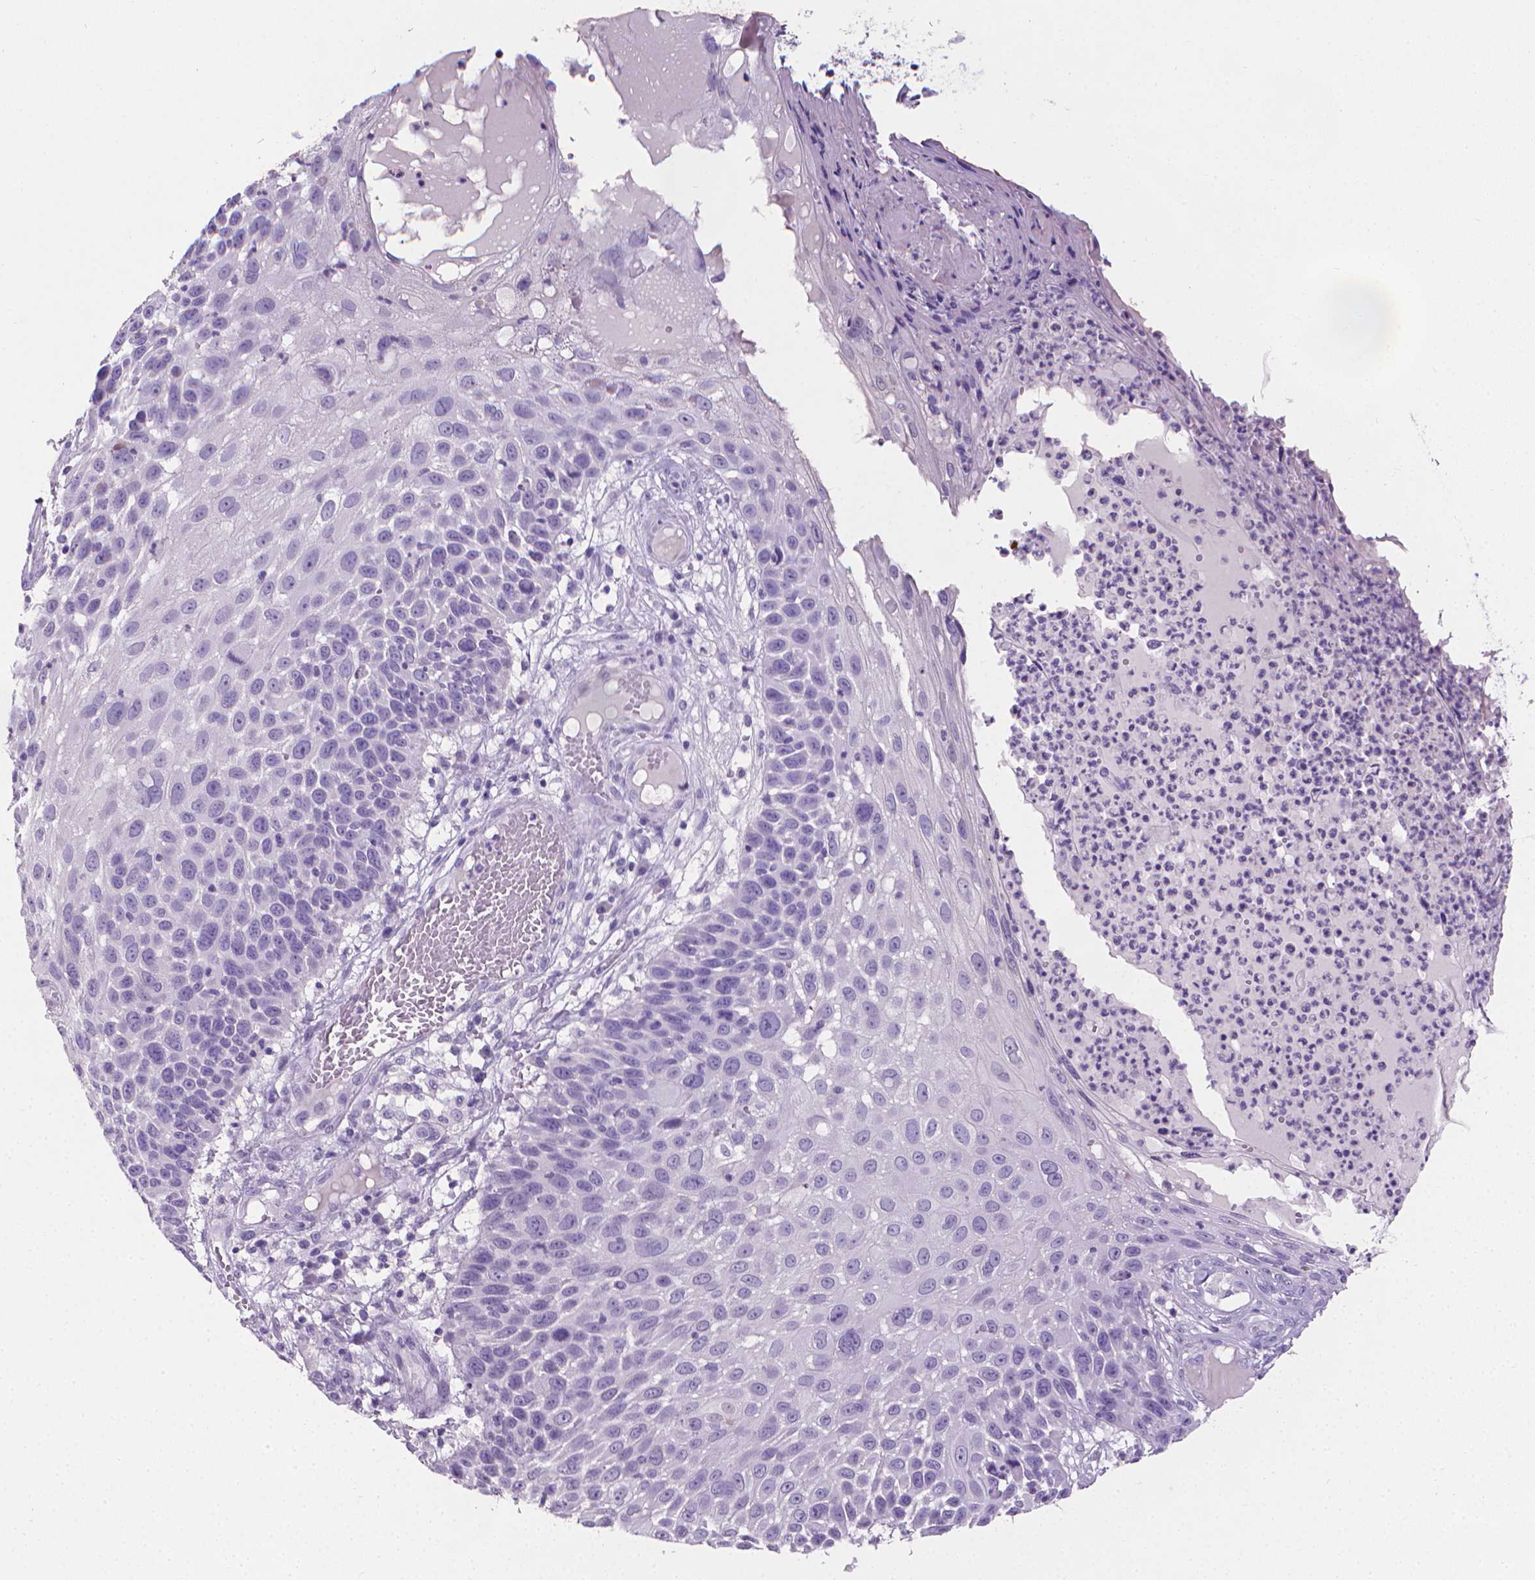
{"staining": {"intensity": "negative", "quantity": "none", "location": "none"}, "tissue": "skin cancer", "cell_type": "Tumor cells", "image_type": "cancer", "snomed": [{"axis": "morphology", "description": "Squamous cell carcinoma, NOS"}, {"axis": "topography", "description": "Skin"}], "caption": "The immunohistochemistry photomicrograph has no significant expression in tumor cells of skin cancer tissue.", "gene": "XPNPEP2", "patient": {"sex": "male", "age": 92}}